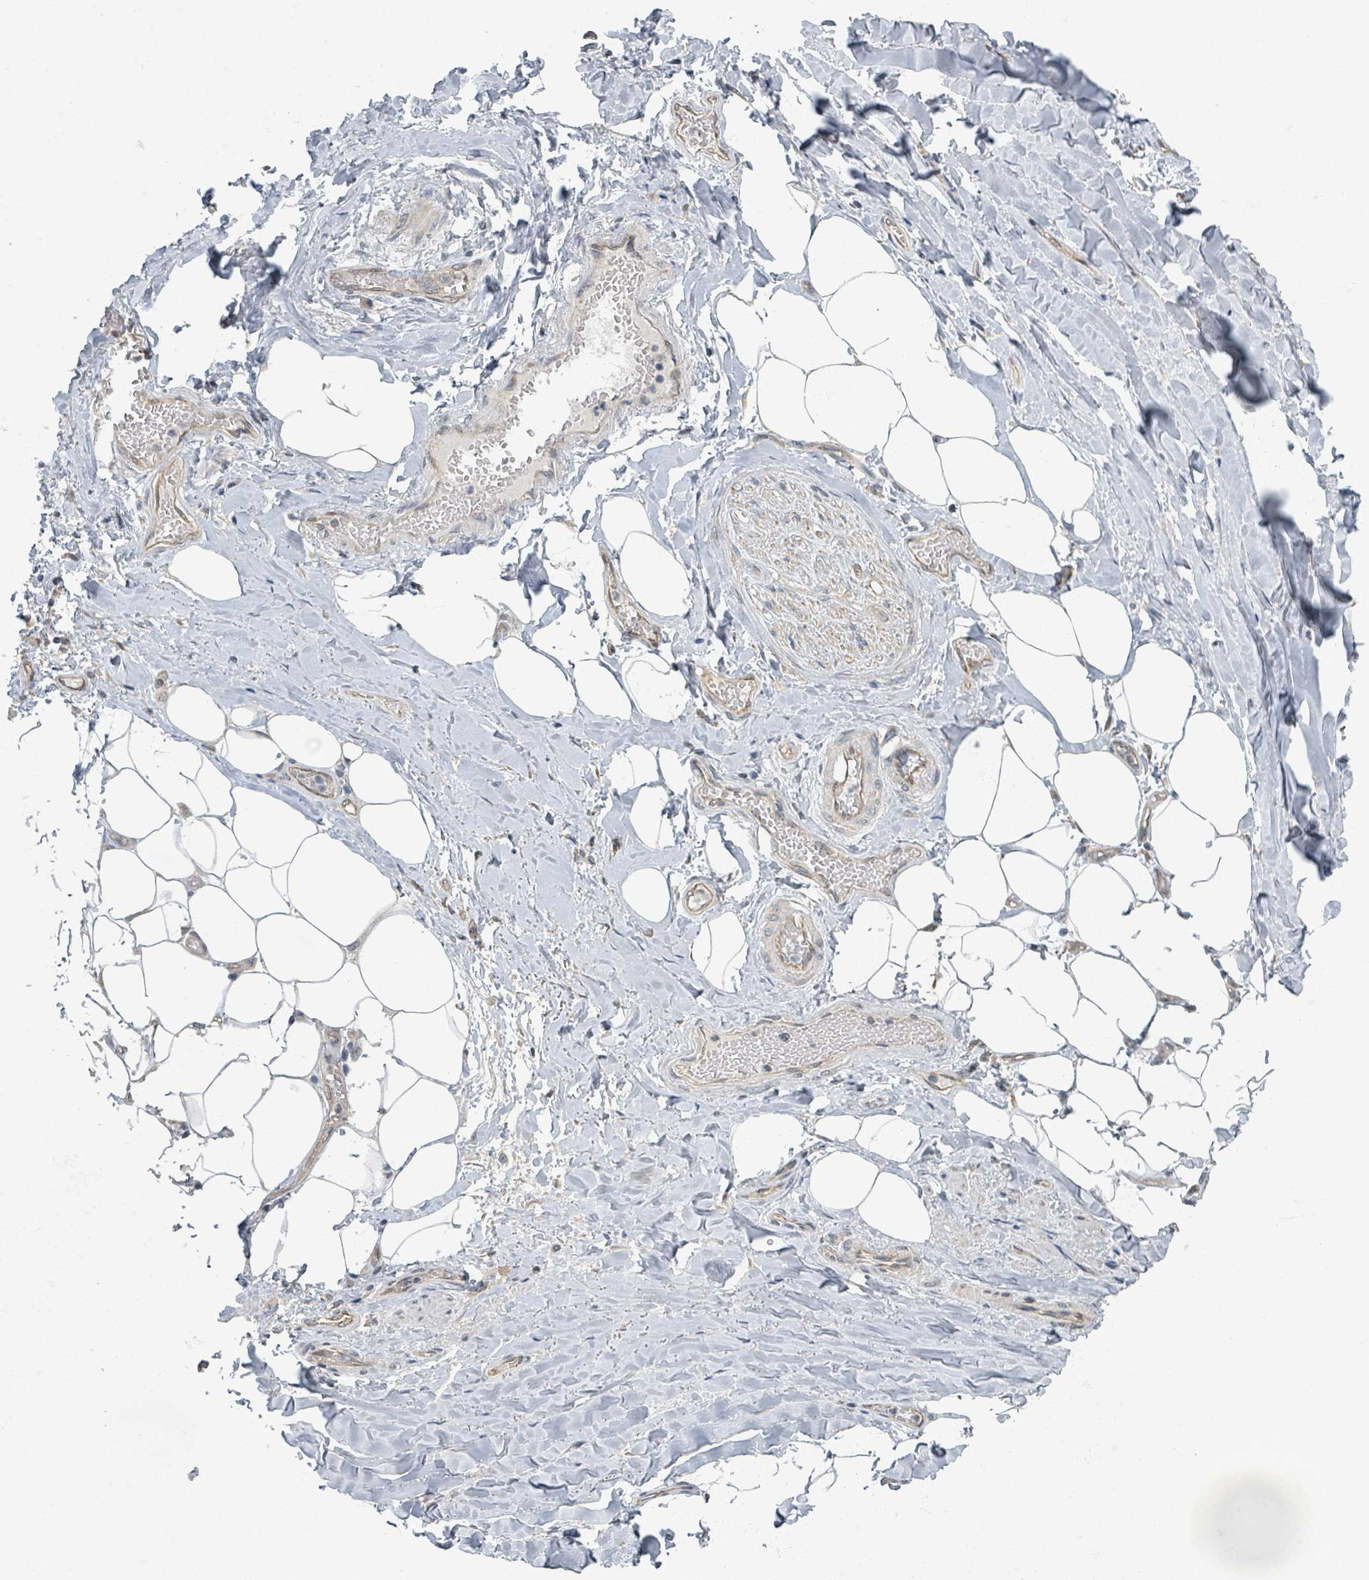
{"staining": {"intensity": "negative", "quantity": "none", "location": "none"}, "tissue": "adipose tissue", "cell_type": "Adipocytes", "image_type": "normal", "snomed": [{"axis": "morphology", "description": "Normal tissue, NOS"}, {"axis": "topography", "description": "Lymph node"}, {"axis": "topography", "description": "Cartilage tissue"}, {"axis": "topography", "description": "Bronchus"}], "caption": "Immunohistochemical staining of unremarkable adipose tissue shows no significant expression in adipocytes. (Brightfield microscopy of DAB (3,3'-diaminobenzidine) IHC at high magnification).", "gene": "INTS15", "patient": {"sex": "male", "age": 63}}